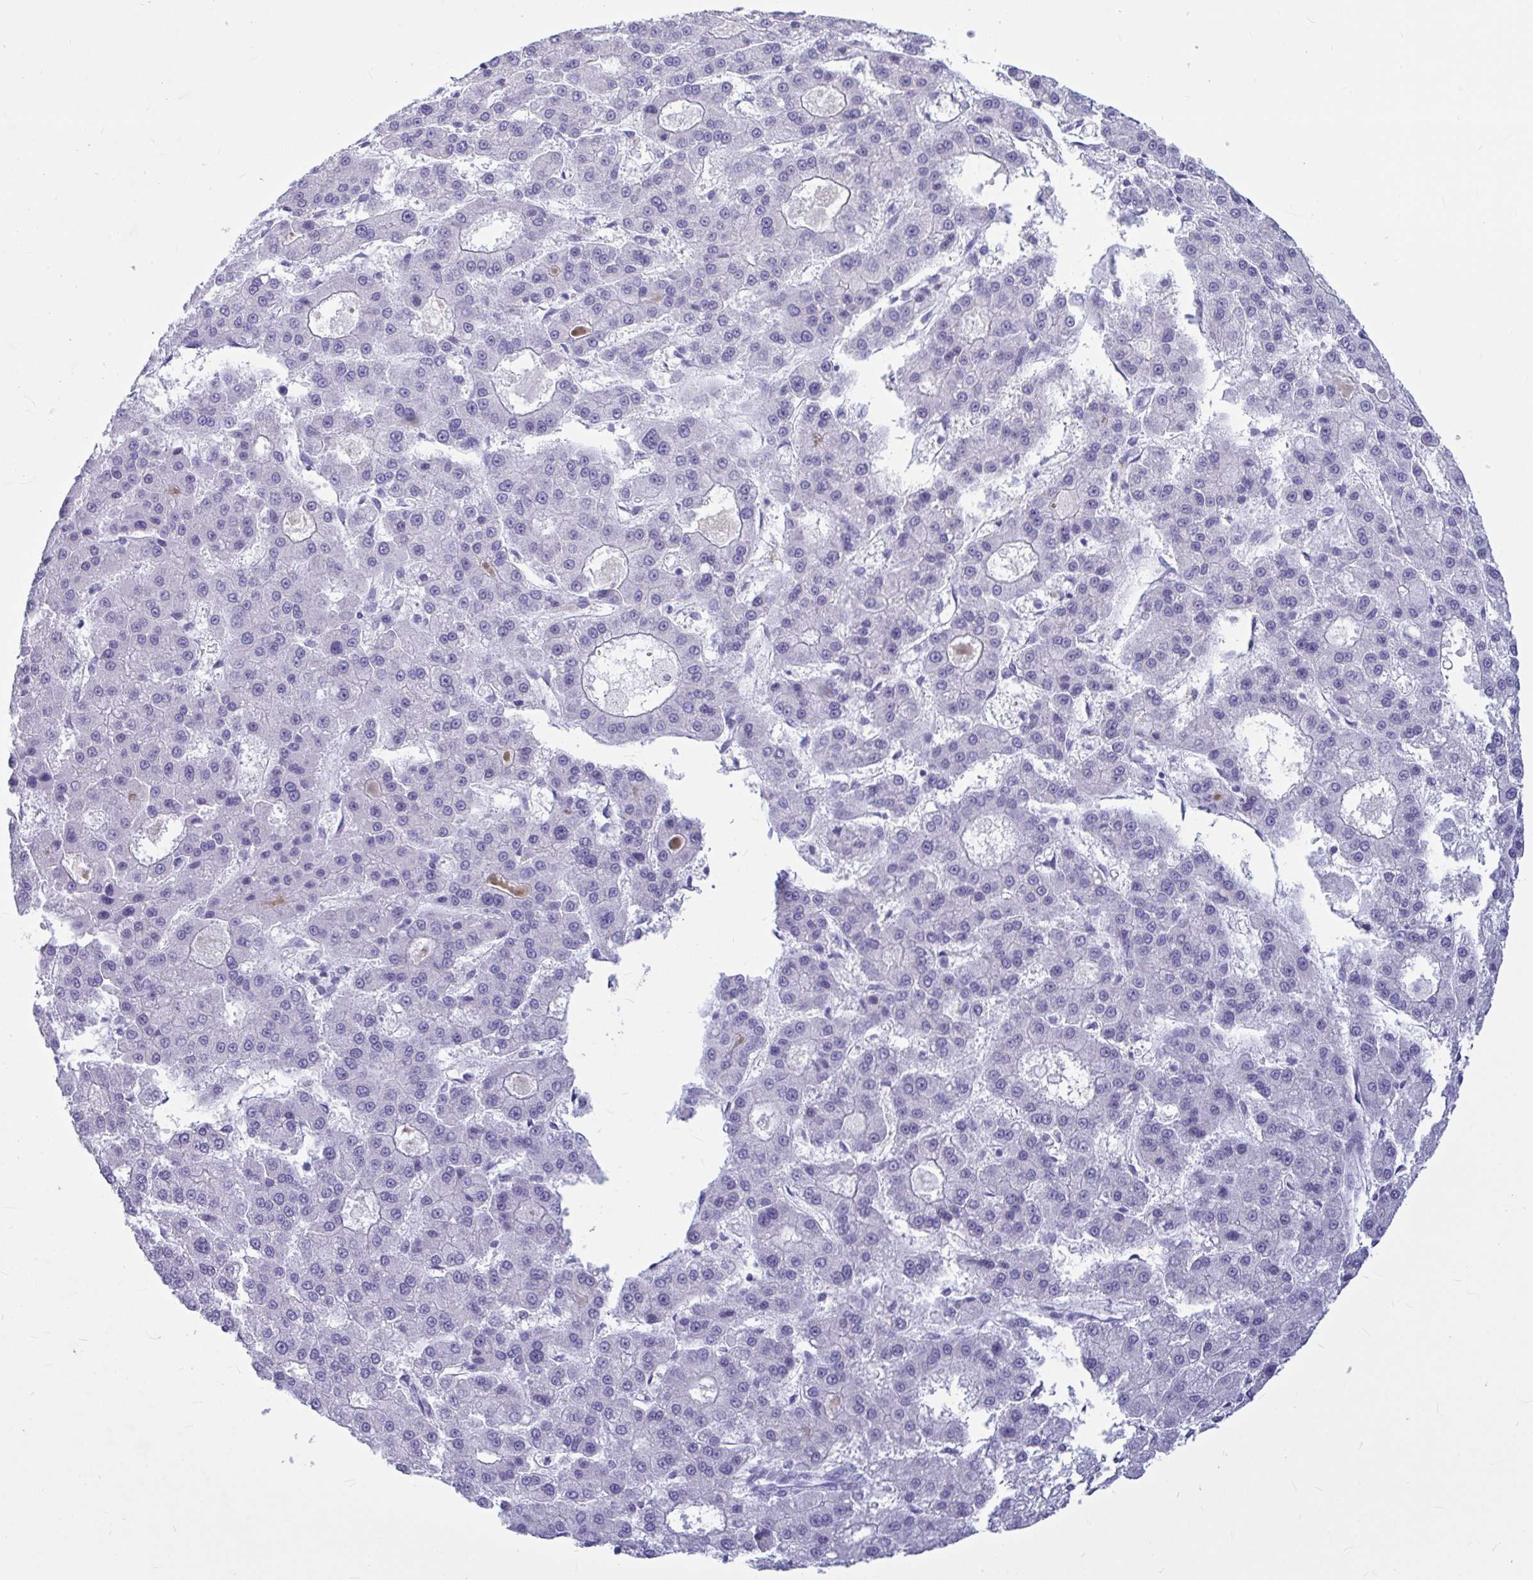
{"staining": {"intensity": "negative", "quantity": "none", "location": "none"}, "tissue": "liver cancer", "cell_type": "Tumor cells", "image_type": "cancer", "snomed": [{"axis": "morphology", "description": "Carcinoma, Hepatocellular, NOS"}, {"axis": "topography", "description": "Liver"}], "caption": "Tumor cells show no significant staining in liver cancer.", "gene": "OR5J2", "patient": {"sex": "male", "age": 70}}